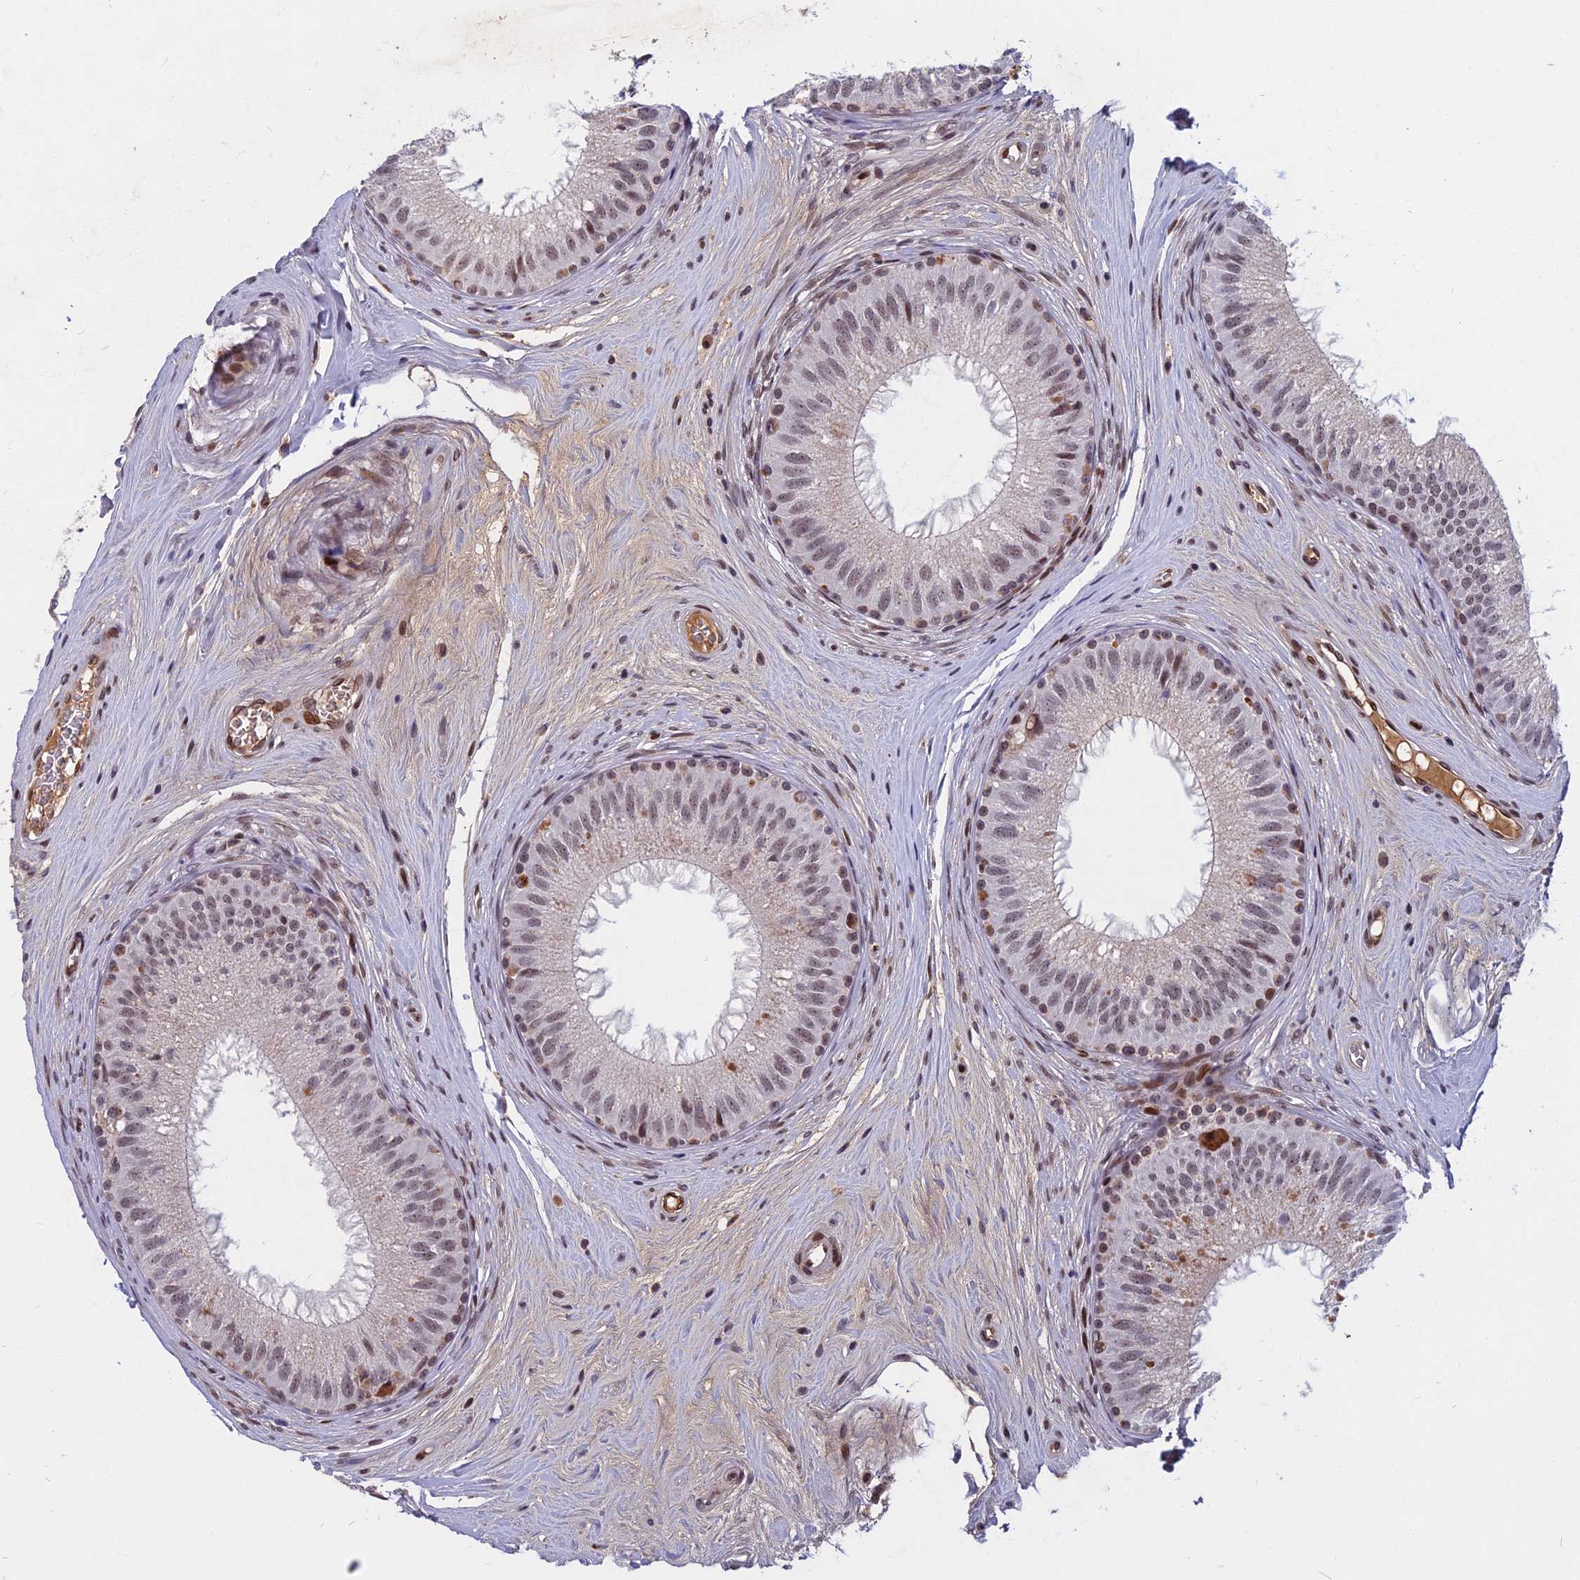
{"staining": {"intensity": "moderate", "quantity": "25%-75%", "location": "nuclear"}, "tissue": "epididymis", "cell_type": "Glandular cells", "image_type": "normal", "snomed": [{"axis": "morphology", "description": "Normal tissue, NOS"}, {"axis": "topography", "description": "Epididymis"}], "caption": "The image displays a brown stain indicating the presence of a protein in the nuclear of glandular cells in epididymis.", "gene": "CDC7", "patient": {"sex": "male", "age": 33}}